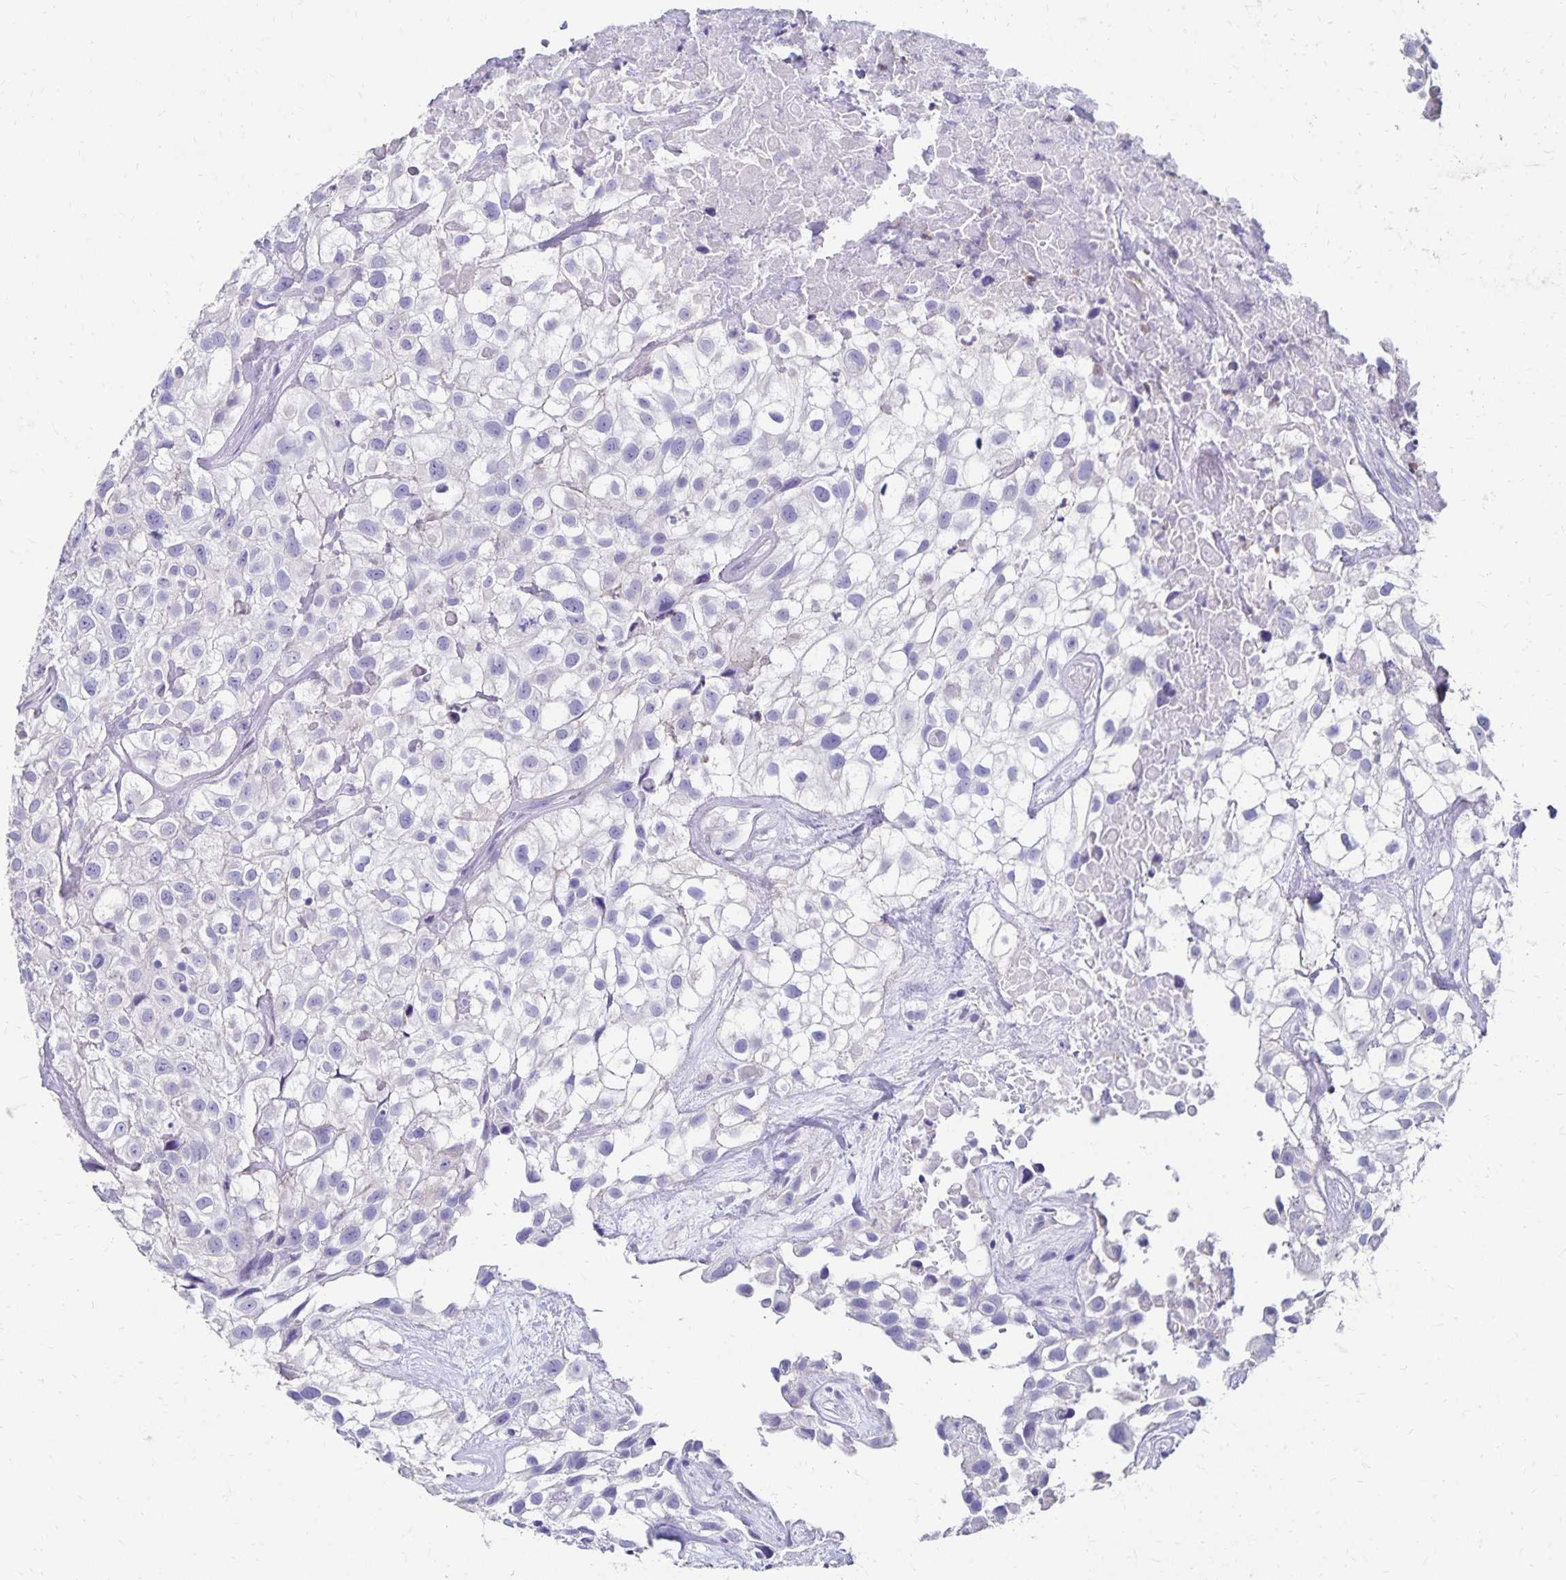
{"staining": {"intensity": "negative", "quantity": "none", "location": "none"}, "tissue": "urothelial cancer", "cell_type": "Tumor cells", "image_type": "cancer", "snomed": [{"axis": "morphology", "description": "Urothelial carcinoma, High grade"}, {"axis": "topography", "description": "Urinary bladder"}], "caption": "Immunohistochemistry (IHC) image of human urothelial cancer stained for a protein (brown), which exhibits no positivity in tumor cells.", "gene": "DYNLT4", "patient": {"sex": "male", "age": 56}}